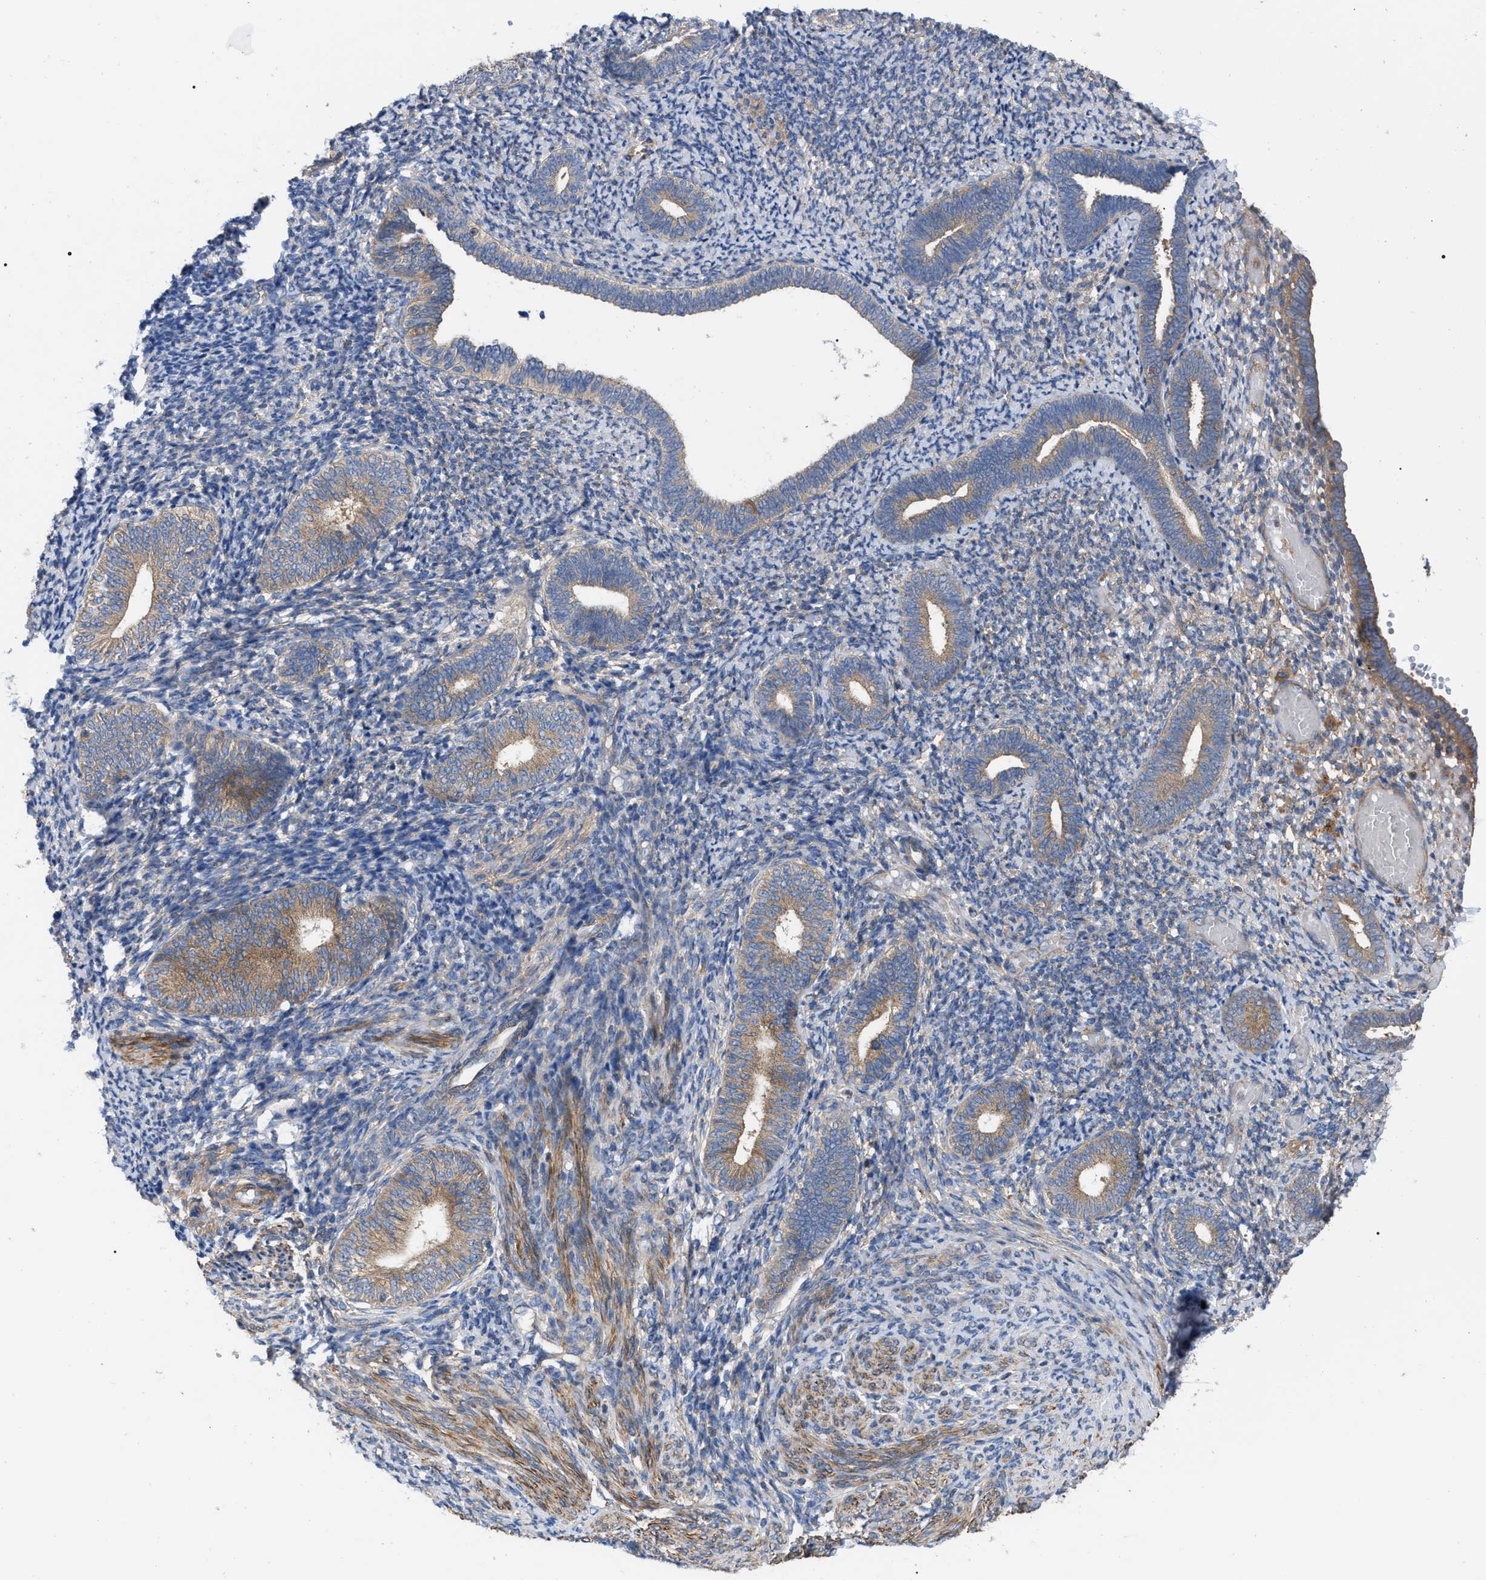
{"staining": {"intensity": "moderate", "quantity": "<25%", "location": "cytoplasmic/membranous"}, "tissue": "endometrium", "cell_type": "Cells in endometrial stroma", "image_type": "normal", "snomed": [{"axis": "morphology", "description": "Normal tissue, NOS"}, {"axis": "topography", "description": "Endometrium"}], "caption": "Immunohistochemical staining of unremarkable endometrium displays moderate cytoplasmic/membranous protein staining in about <25% of cells in endometrial stroma.", "gene": "RABEP1", "patient": {"sex": "female", "age": 66}}